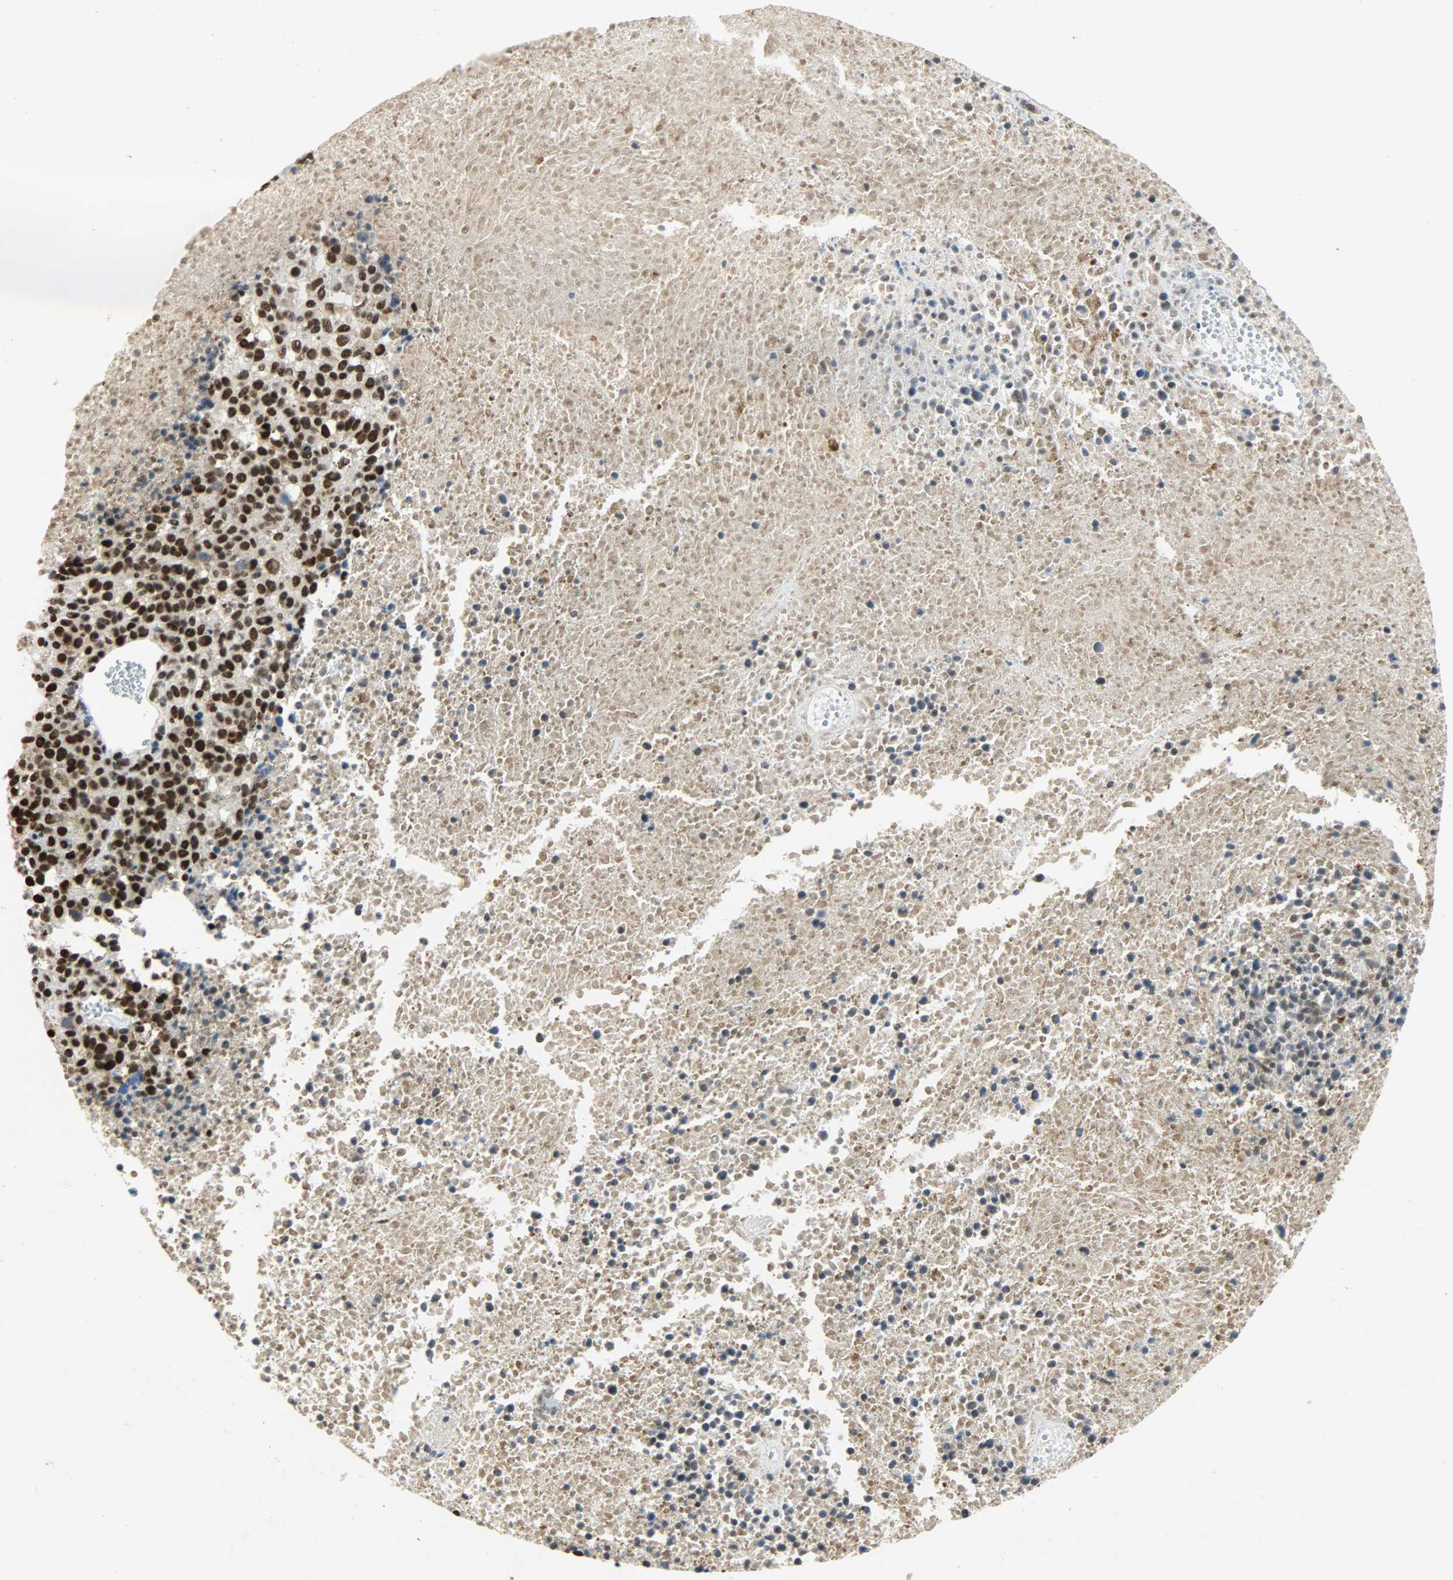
{"staining": {"intensity": "strong", "quantity": ">75%", "location": "nuclear"}, "tissue": "melanoma", "cell_type": "Tumor cells", "image_type": "cancer", "snomed": [{"axis": "morphology", "description": "Malignant melanoma, Metastatic site"}, {"axis": "topography", "description": "Cerebral cortex"}], "caption": "Immunohistochemical staining of melanoma displays high levels of strong nuclear staining in about >75% of tumor cells. The protein of interest is shown in brown color, while the nuclei are stained blue.", "gene": "SSB", "patient": {"sex": "female", "age": 52}}